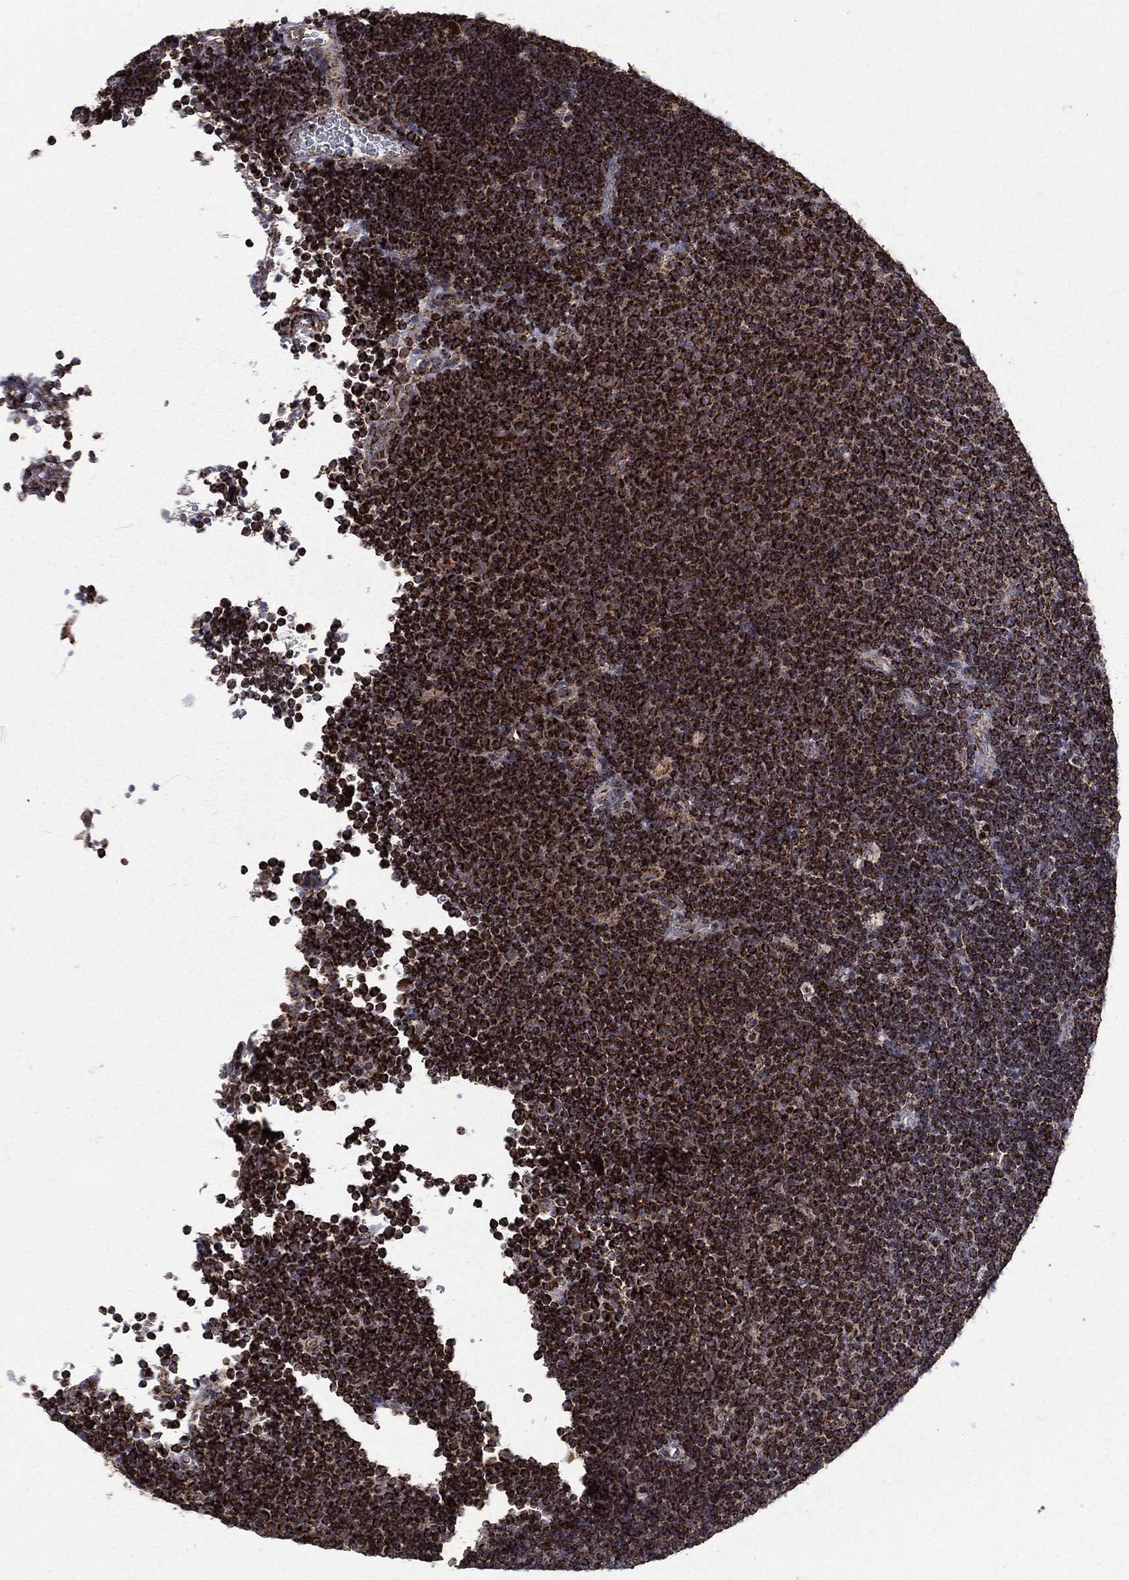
{"staining": {"intensity": "strong", "quantity": ">75%", "location": "cytoplasmic/membranous"}, "tissue": "lymphoma", "cell_type": "Tumor cells", "image_type": "cancer", "snomed": [{"axis": "morphology", "description": "Malignant lymphoma, non-Hodgkin's type, Low grade"}, {"axis": "topography", "description": "Brain"}], "caption": "Malignant lymphoma, non-Hodgkin's type (low-grade) tissue demonstrates strong cytoplasmic/membranous expression in about >75% of tumor cells", "gene": "GOT2", "patient": {"sex": "female", "age": 66}}